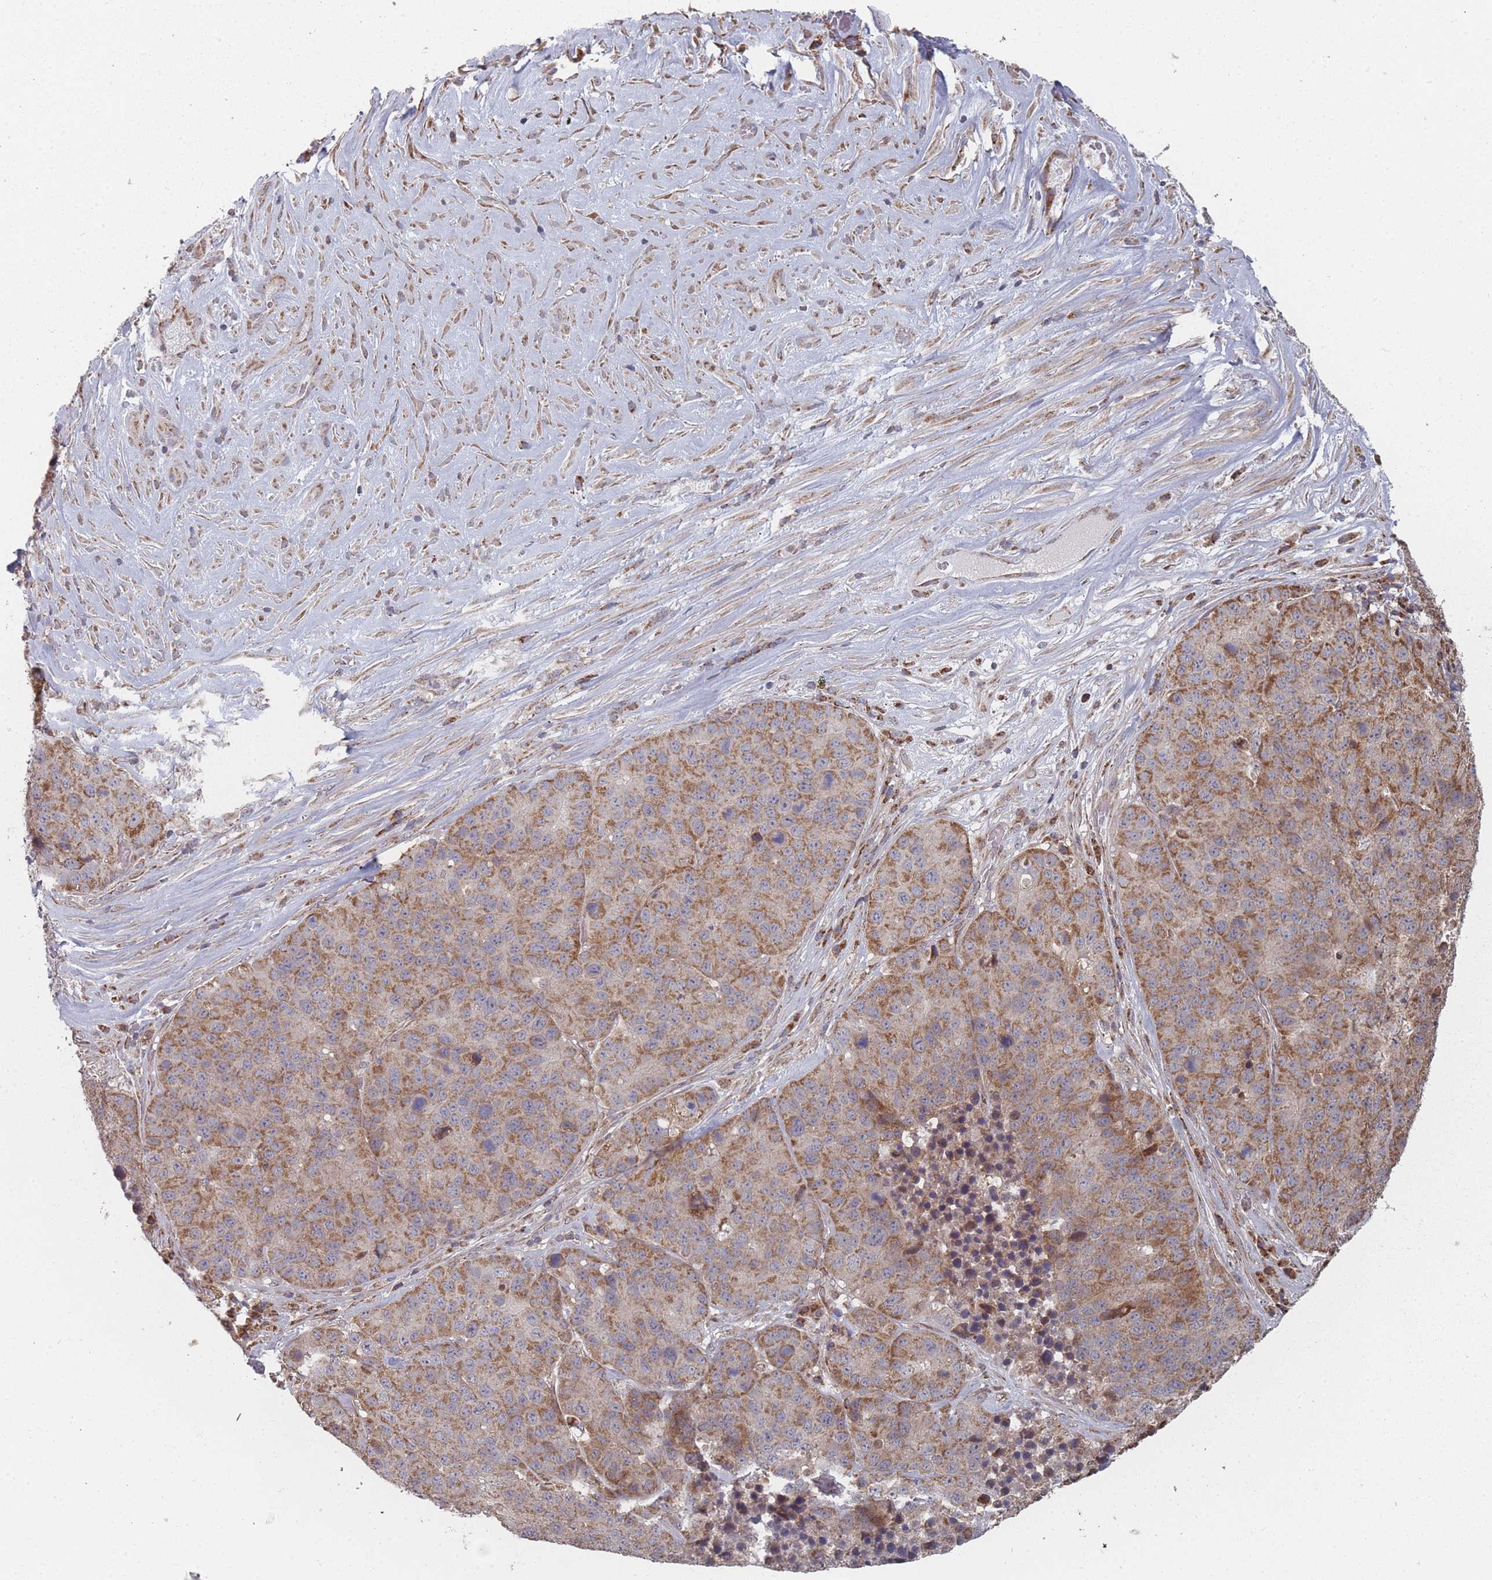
{"staining": {"intensity": "moderate", "quantity": ">75%", "location": "cytoplasmic/membranous"}, "tissue": "stomach cancer", "cell_type": "Tumor cells", "image_type": "cancer", "snomed": [{"axis": "morphology", "description": "Adenocarcinoma, NOS"}, {"axis": "topography", "description": "Stomach"}], "caption": "Stomach adenocarcinoma stained with DAB (3,3'-diaminobenzidine) IHC exhibits medium levels of moderate cytoplasmic/membranous expression in approximately >75% of tumor cells.", "gene": "PSMB3", "patient": {"sex": "male", "age": 71}}